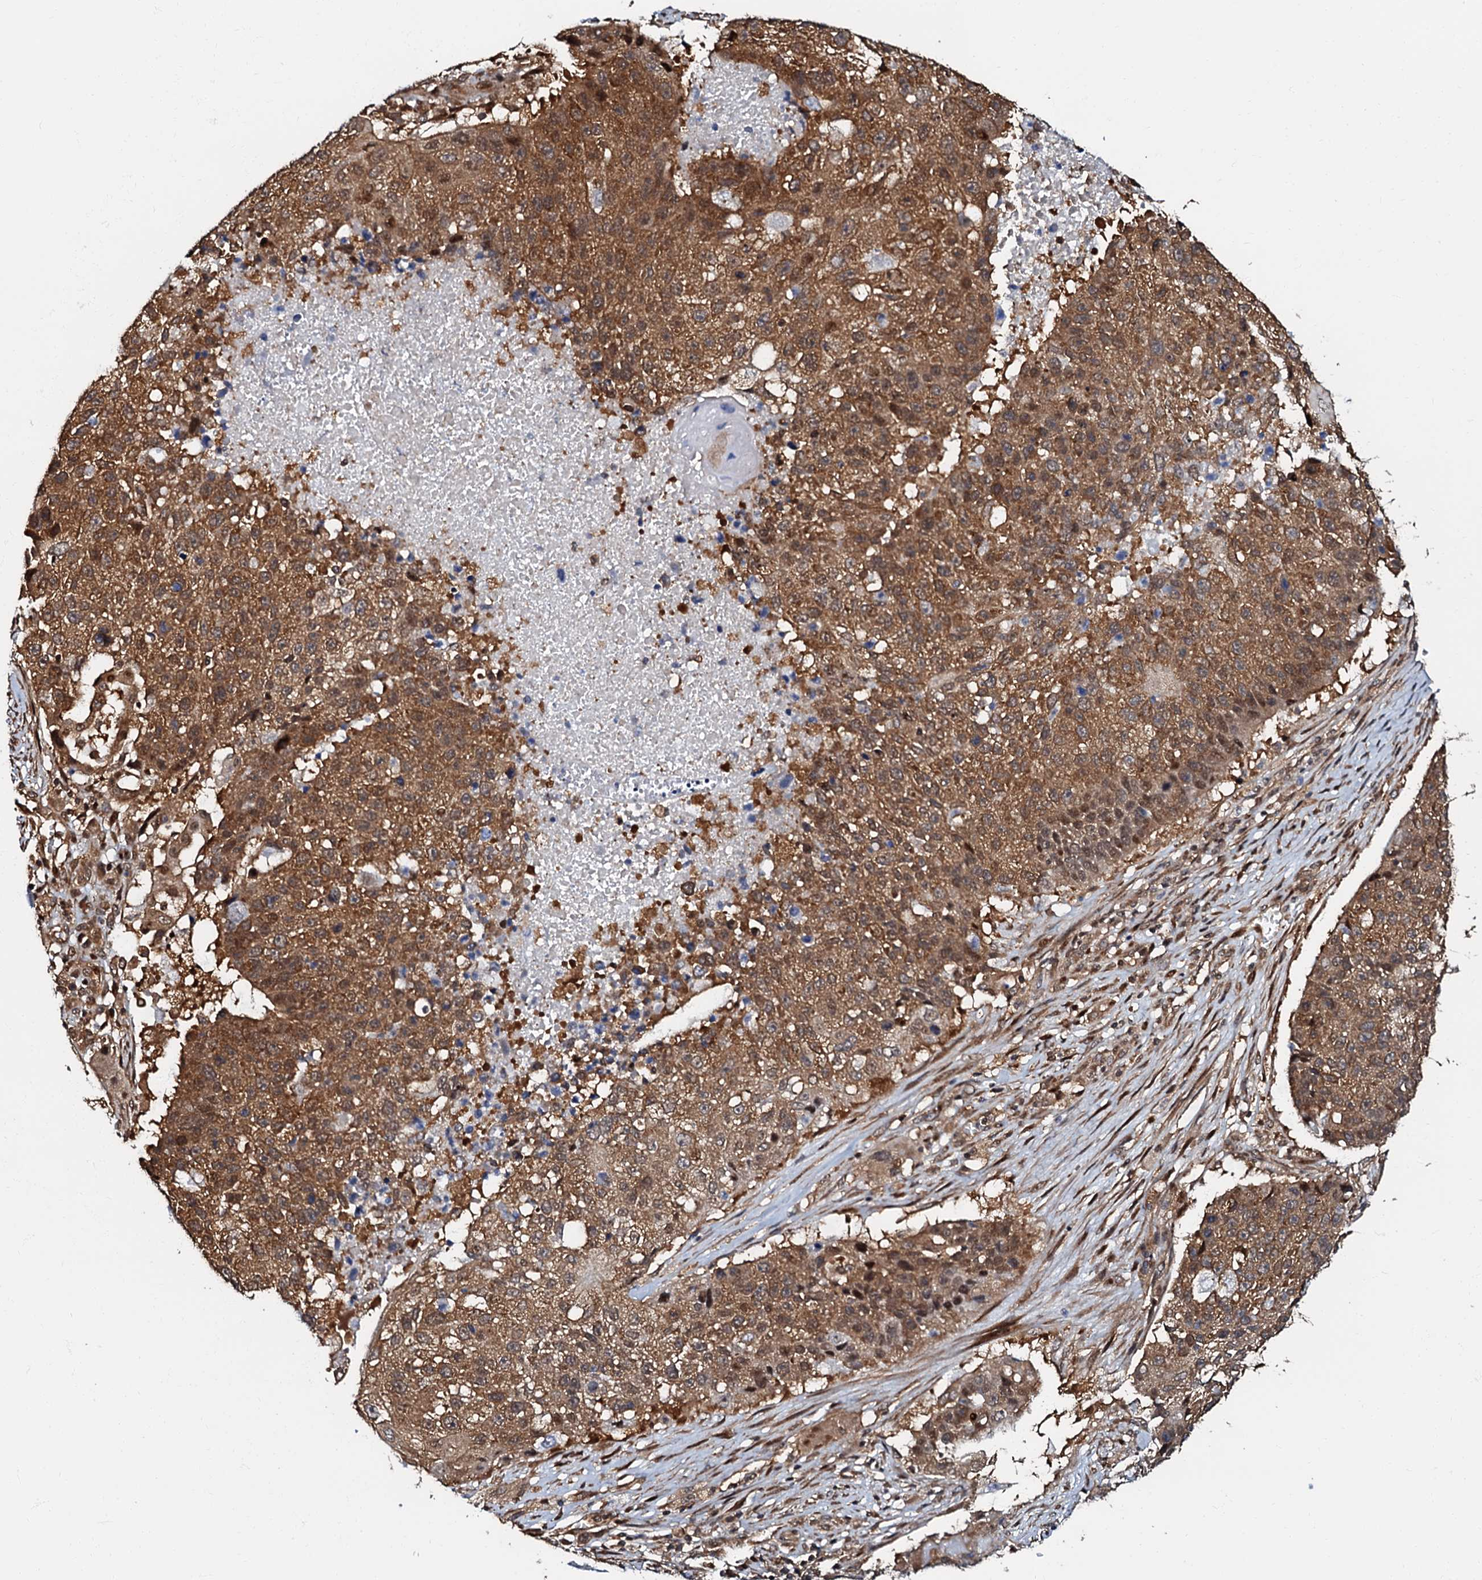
{"staining": {"intensity": "moderate", "quantity": ">75%", "location": "cytoplasmic/membranous"}, "tissue": "lung cancer", "cell_type": "Tumor cells", "image_type": "cancer", "snomed": [{"axis": "morphology", "description": "Squamous cell carcinoma, NOS"}, {"axis": "topography", "description": "Lung"}], "caption": "Immunohistochemical staining of lung squamous cell carcinoma shows medium levels of moderate cytoplasmic/membranous protein positivity in about >75% of tumor cells.", "gene": "OSBP", "patient": {"sex": "male", "age": 61}}